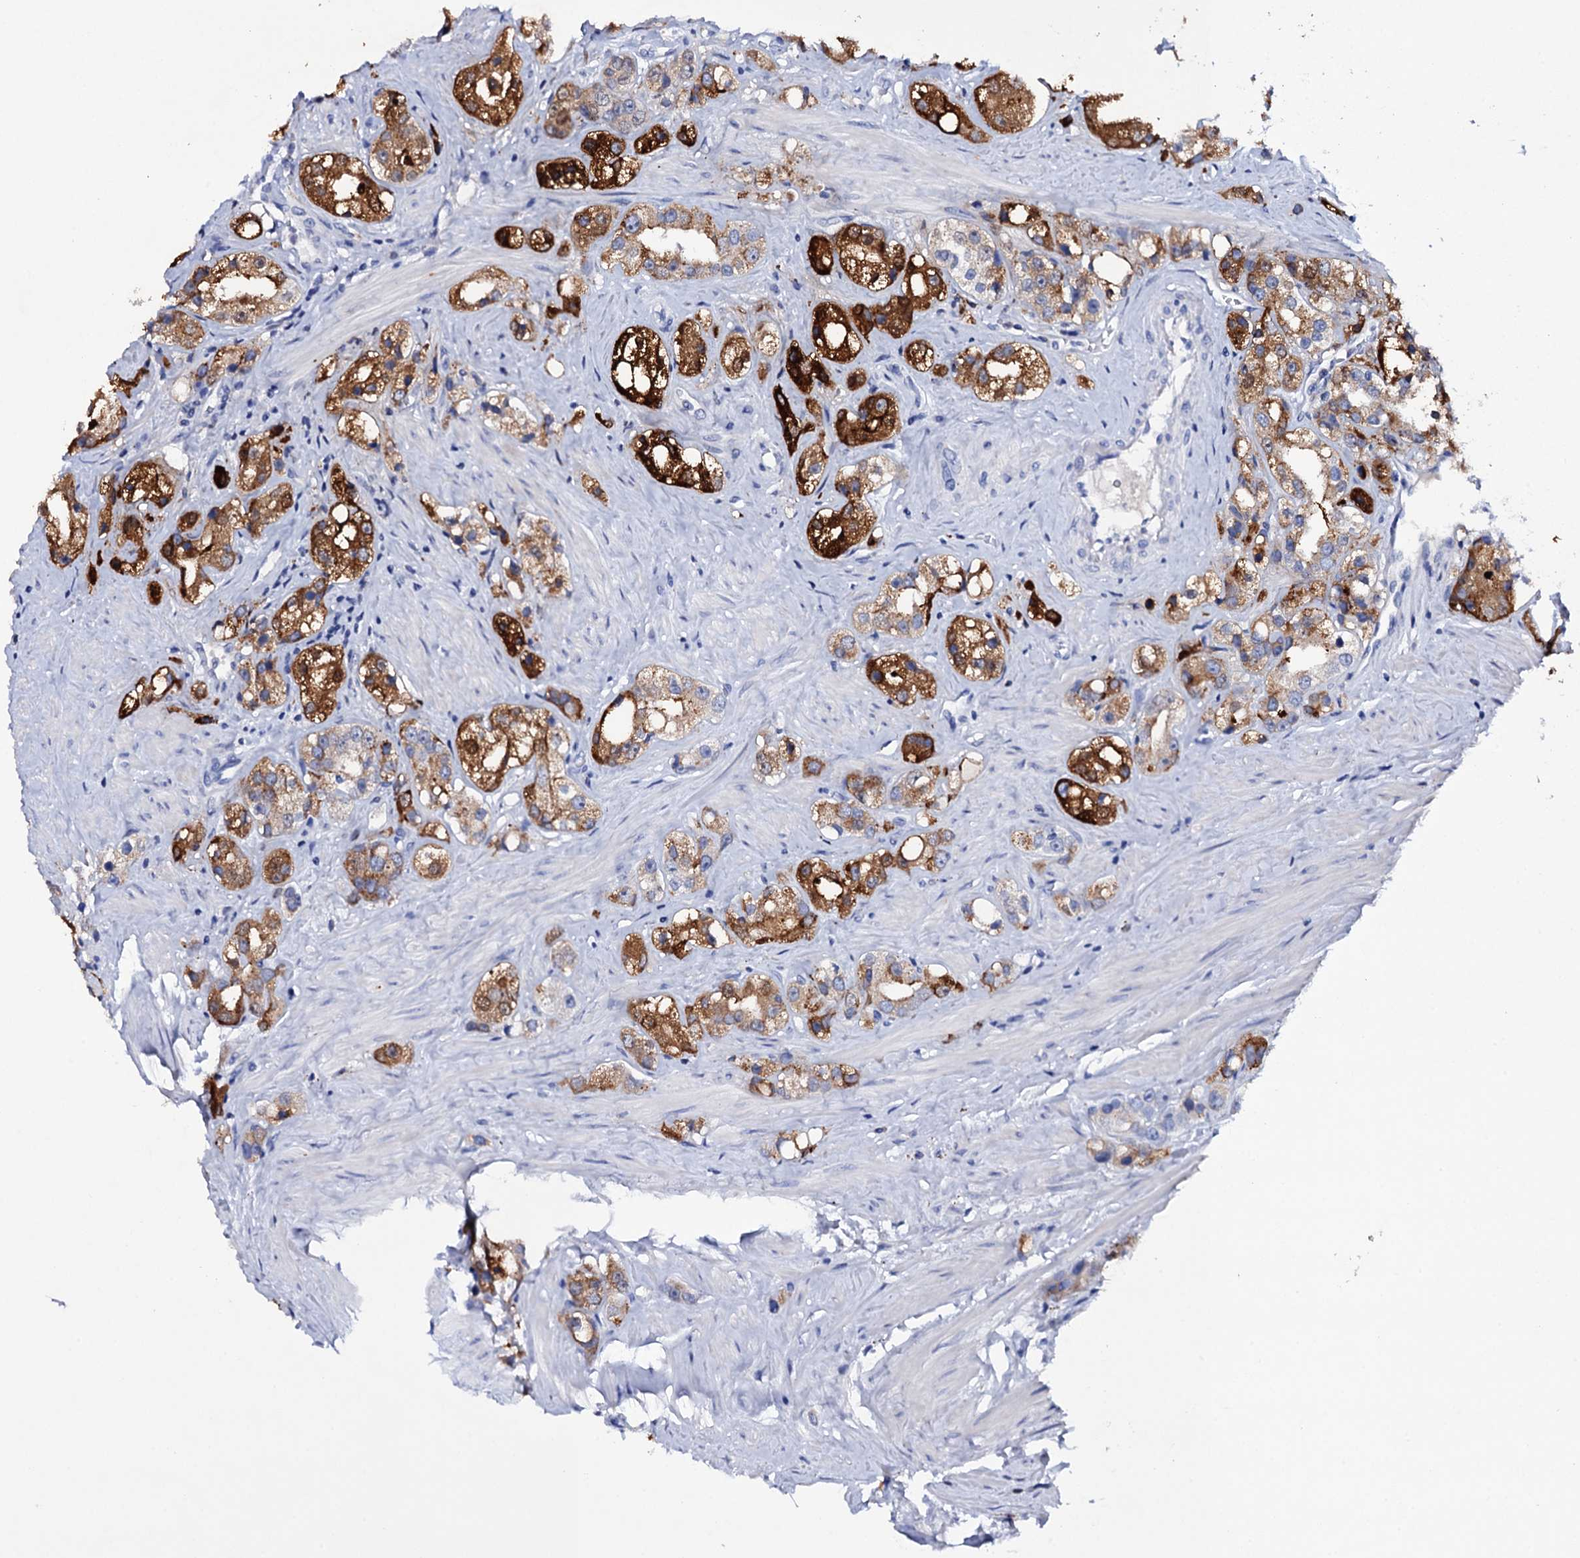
{"staining": {"intensity": "strong", "quantity": ">75%", "location": "cytoplasmic/membranous"}, "tissue": "prostate cancer", "cell_type": "Tumor cells", "image_type": "cancer", "snomed": [{"axis": "morphology", "description": "Adenocarcinoma, NOS"}, {"axis": "topography", "description": "Prostate"}], "caption": "Immunohistochemistry (IHC) of human adenocarcinoma (prostate) exhibits high levels of strong cytoplasmic/membranous positivity in about >75% of tumor cells.", "gene": "ITPRID2", "patient": {"sex": "male", "age": 79}}